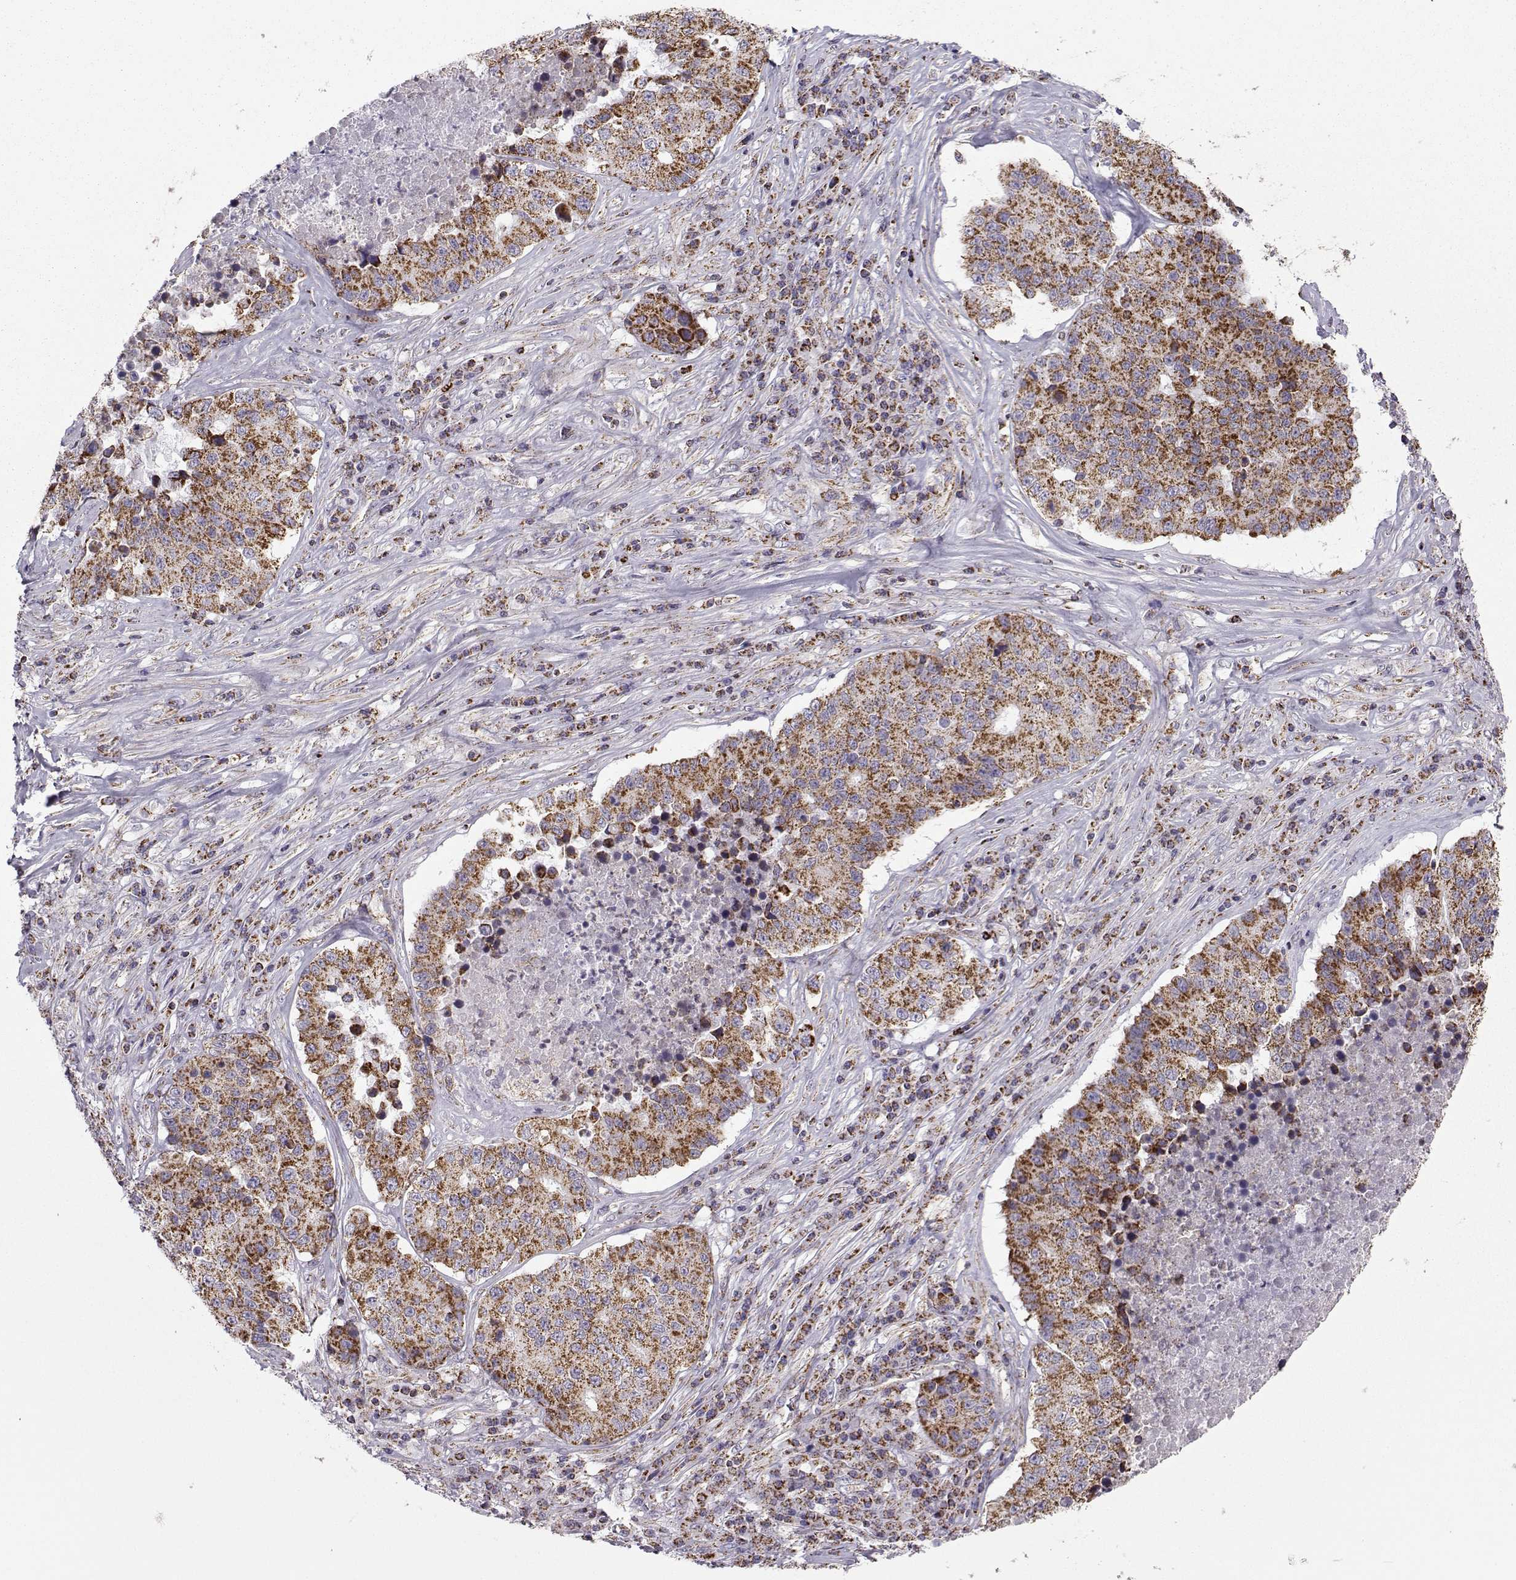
{"staining": {"intensity": "strong", "quantity": ">75%", "location": "cytoplasmic/membranous"}, "tissue": "stomach cancer", "cell_type": "Tumor cells", "image_type": "cancer", "snomed": [{"axis": "morphology", "description": "Adenocarcinoma, NOS"}, {"axis": "topography", "description": "Stomach"}], "caption": "IHC of human stomach adenocarcinoma reveals high levels of strong cytoplasmic/membranous expression in about >75% of tumor cells.", "gene": "NECAB3", "patient": {"sex": "male", "age": 71}}